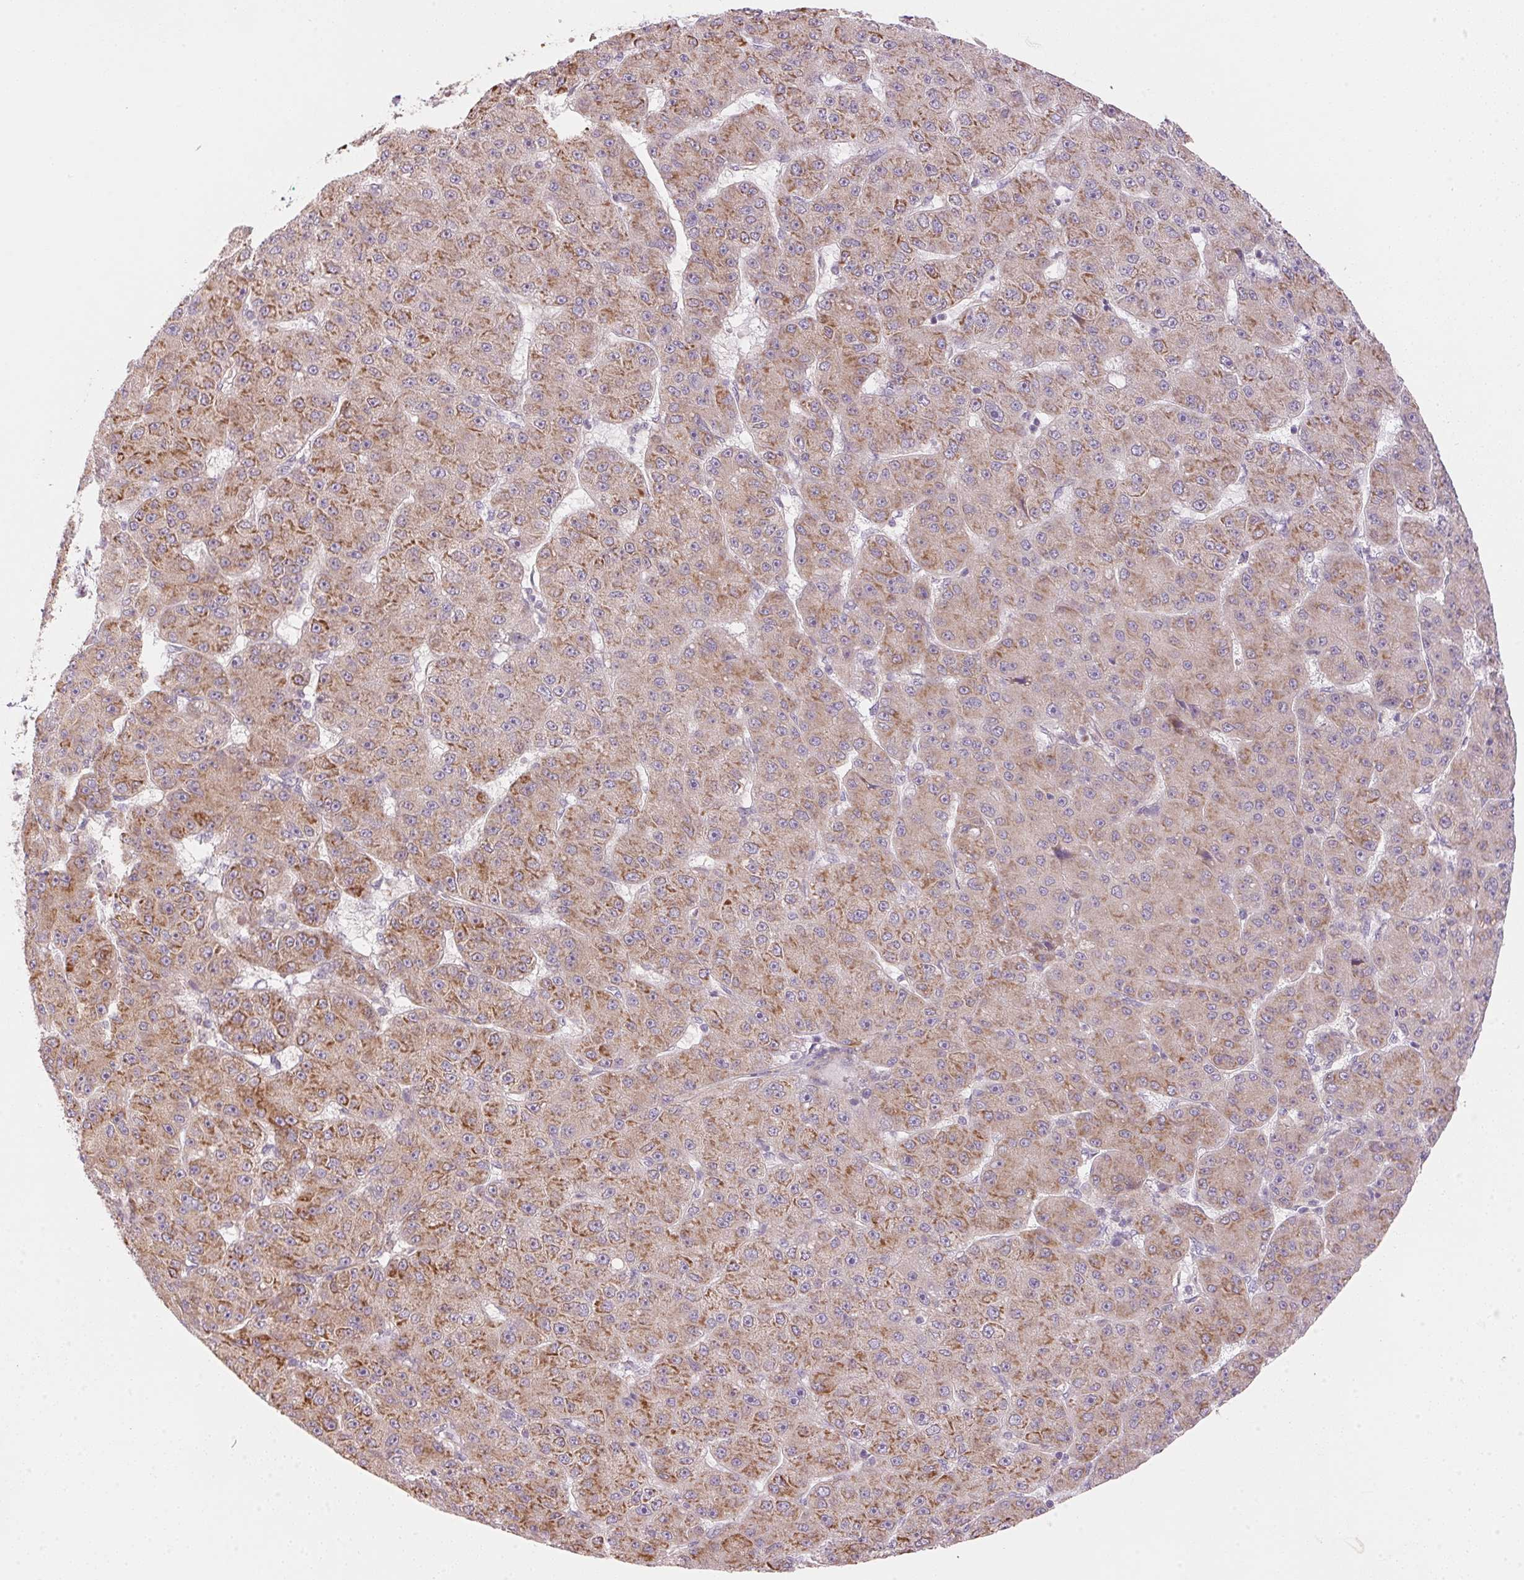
{"staining": {"intensity": "moderate", "quantity": ">75%", "location": "cytoplasmic/membranous"}, "tissue": "liver cancer", "cell_type": "Tumor cells", "image_type": "cancer", "snomed": [{"axis": "morphology", "description": "Carcinoma, Hepatocellular, NOS"}, {"axis": "topography", "description": "Liver"}], "caption": "Immunohistochemical staining of liver cancer exhibits medium levels of moderate cytoplasmic/membranous protein expression in approximately >75% of tumor cells.", "gene": "BLOC1S2", "patient": {"sex": "male", "age": 67}}